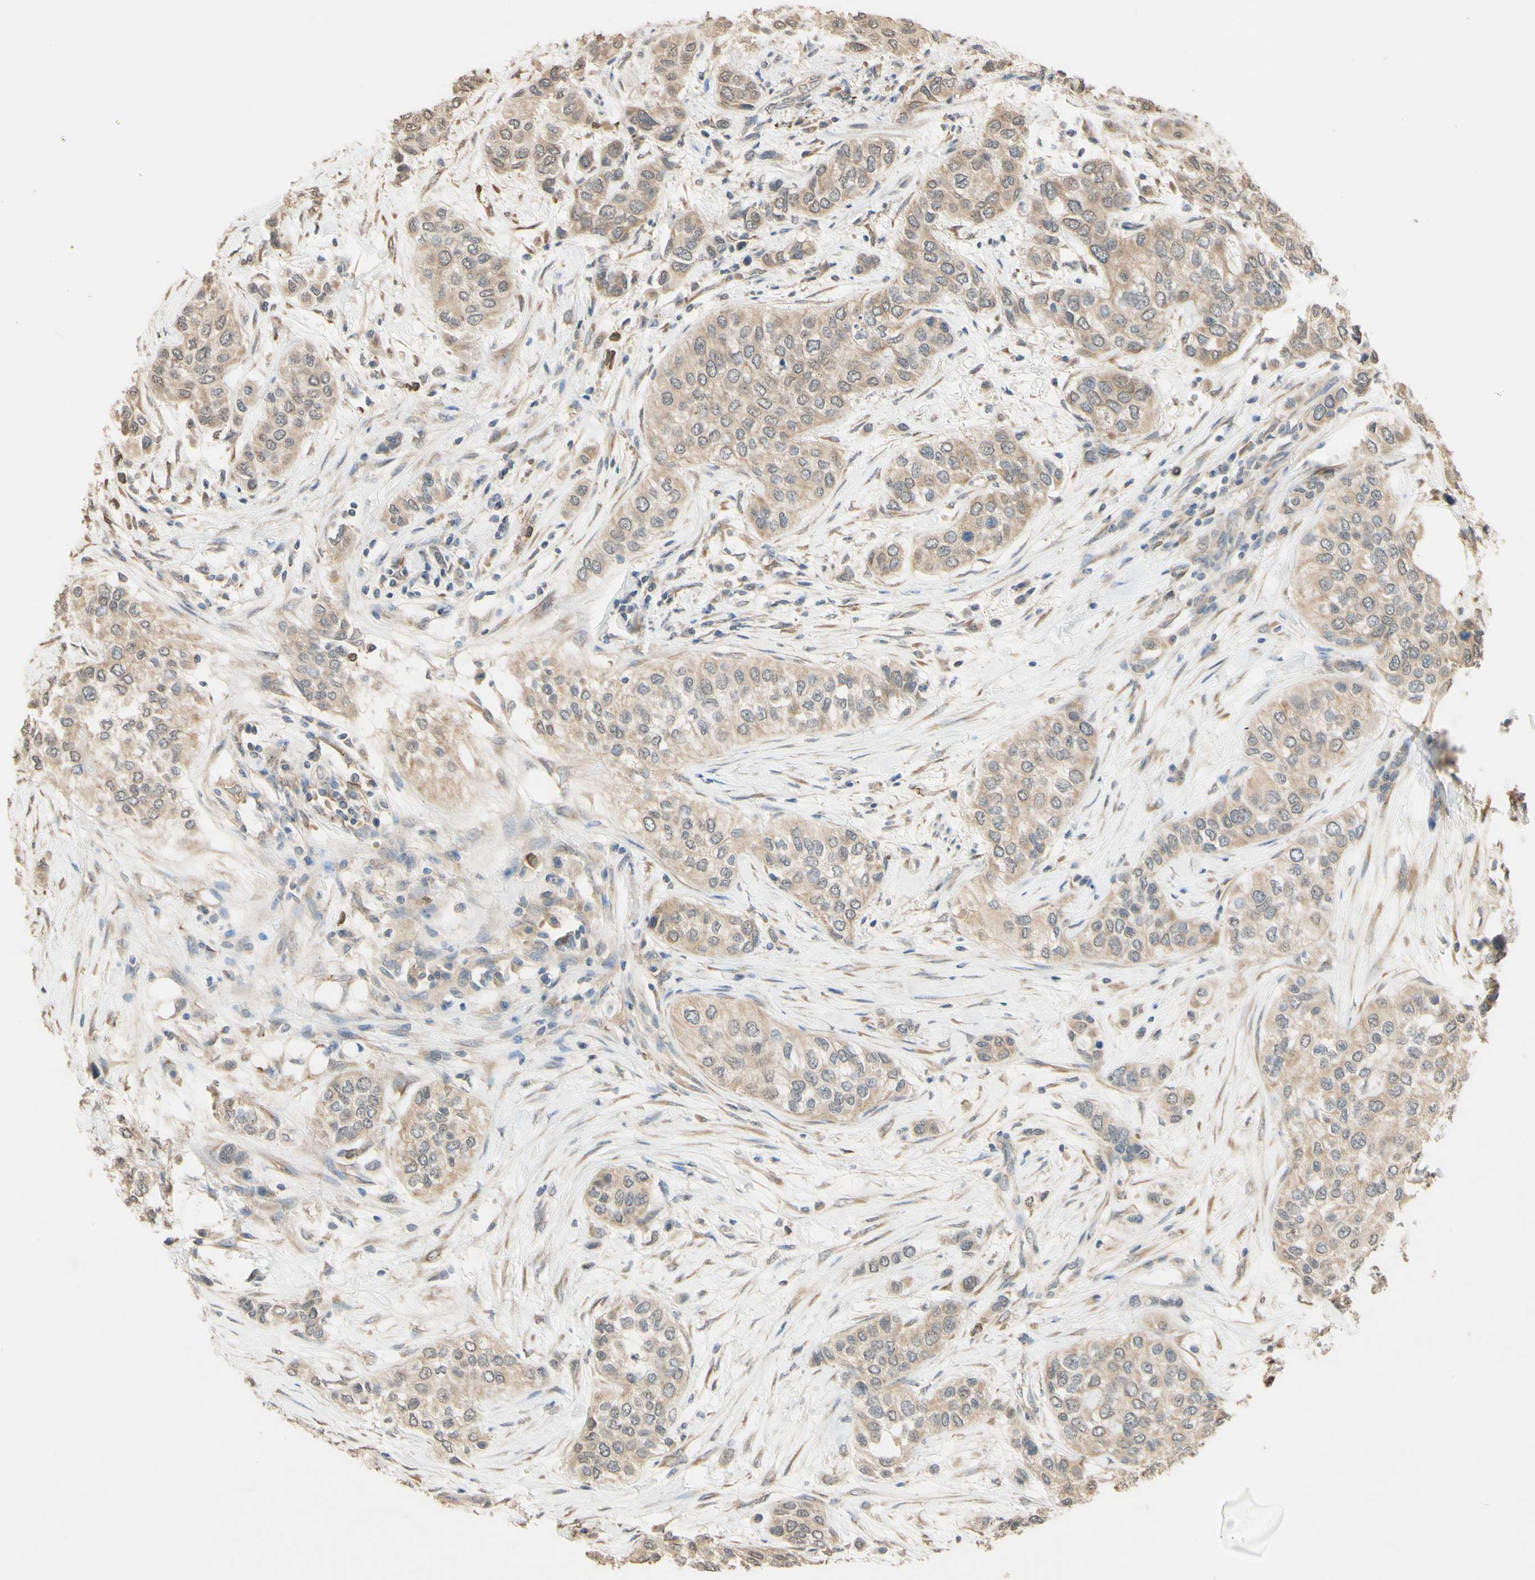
{"staining": {"intensity": "weak", "quantity": ">75%", "location": "cytoplasmic/membranous"}, "tissue": "urothelial cancer", "cell_type": "Tumor cells", "image_type": "cancer", "snomed": [{"axis": "morphology", "description": "Urothelial carcinoma, High grade"}, {"axis": "topography", "description": "Urinary bladder"}], "caption": "Immunohistochemical staining of urothelial cancer demonstrates weak cytoplasmic/membranous protein positivity in about >75% of tumor cells.", "gene": "SMIM19", "patient": {"sex": "female", "age": 56}}